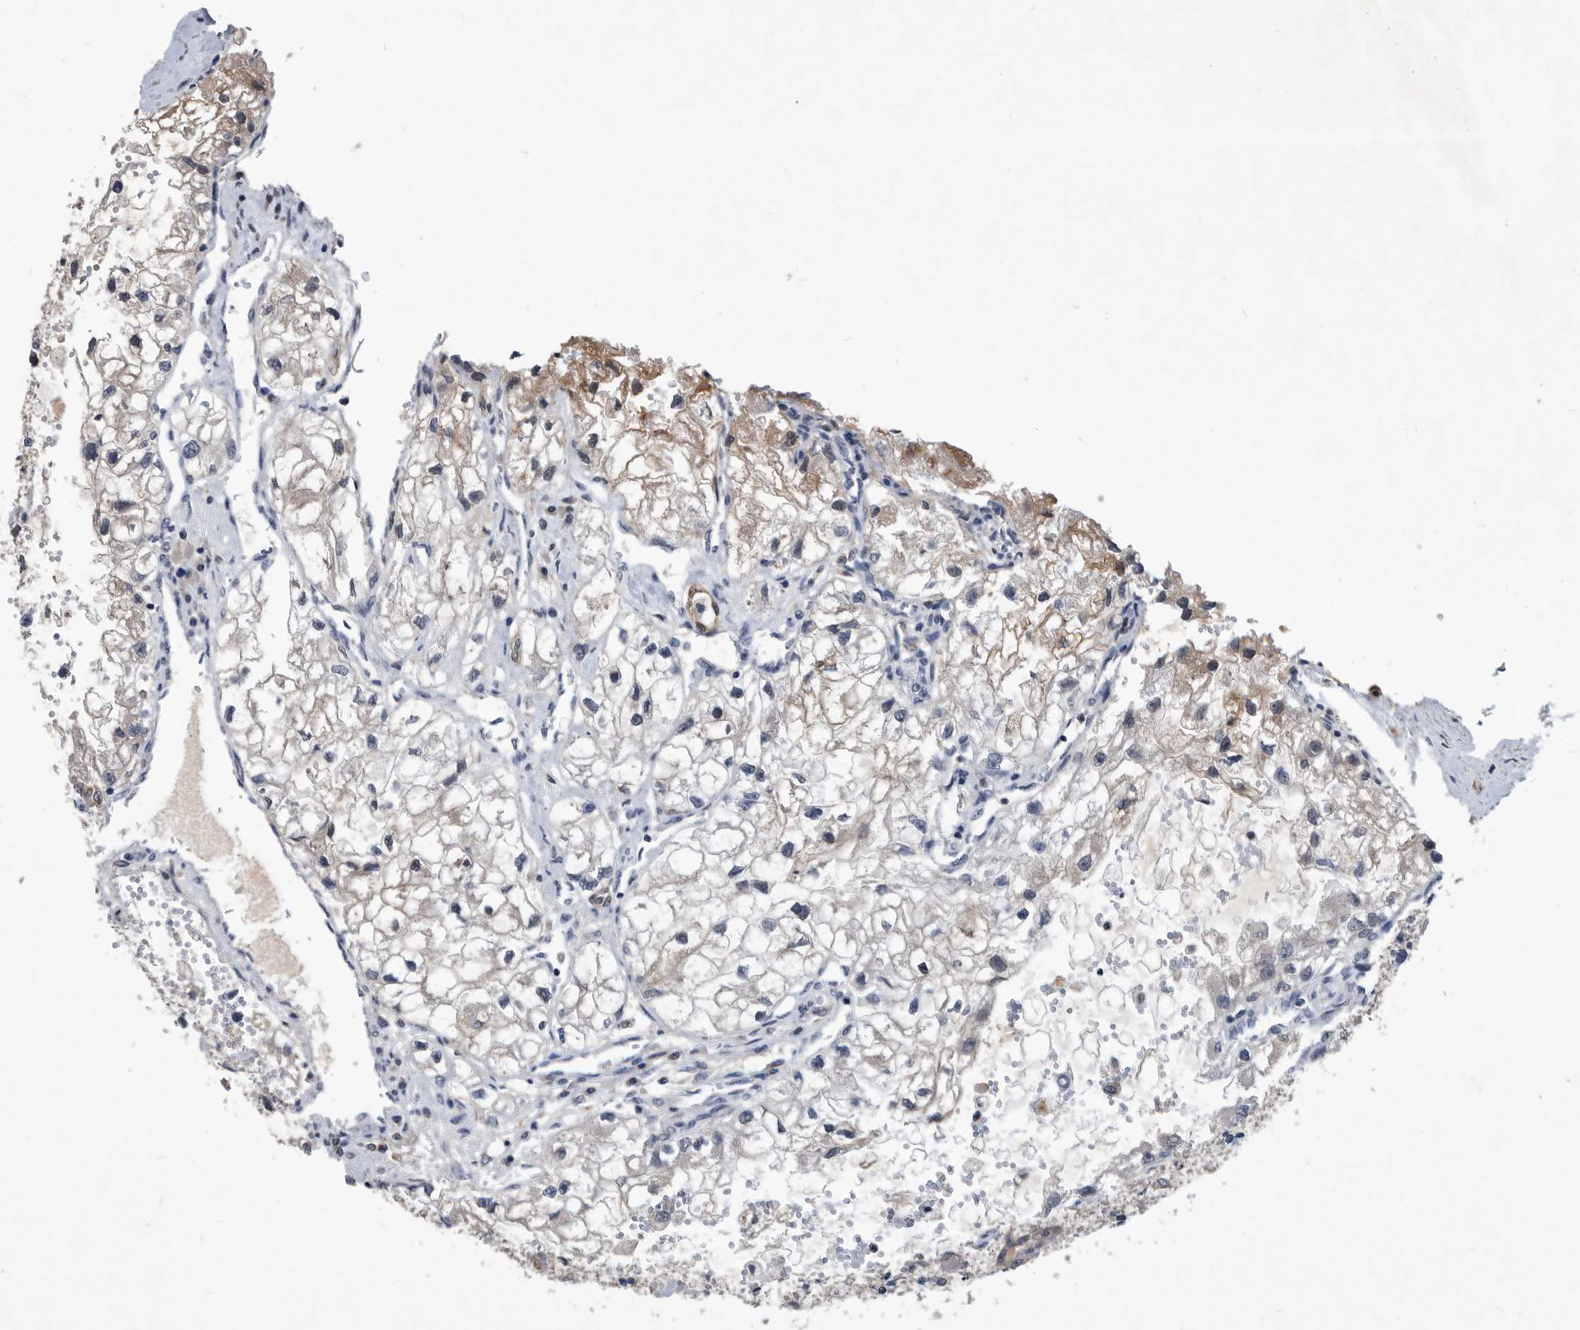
{"staining": {"intensity": "weak", "quantity": "<25%", "location": "cytoplasmic/membranous"}, "tissue": "renal cancer", "cell_type": "Tumor cells", "image_type": "cancer", "snomed": [{"axis": "morphology", "description": "Adenocarcinoma, NOS"}, {"axis": "topography", "description": "Kidney"}], "caption": "An immunohistochemistry histopathology image of adenocarcinoma (renal) is shown. There is no staining in tumor cells of adenocarcinoma (renal). Brightfield microscopy of immunohistochemistry stained with DAB (brown) and hematoxylin (blue), captured at high magnification.", "gene": "PDXK", "patient": {"sex": "female", "age": 70}}